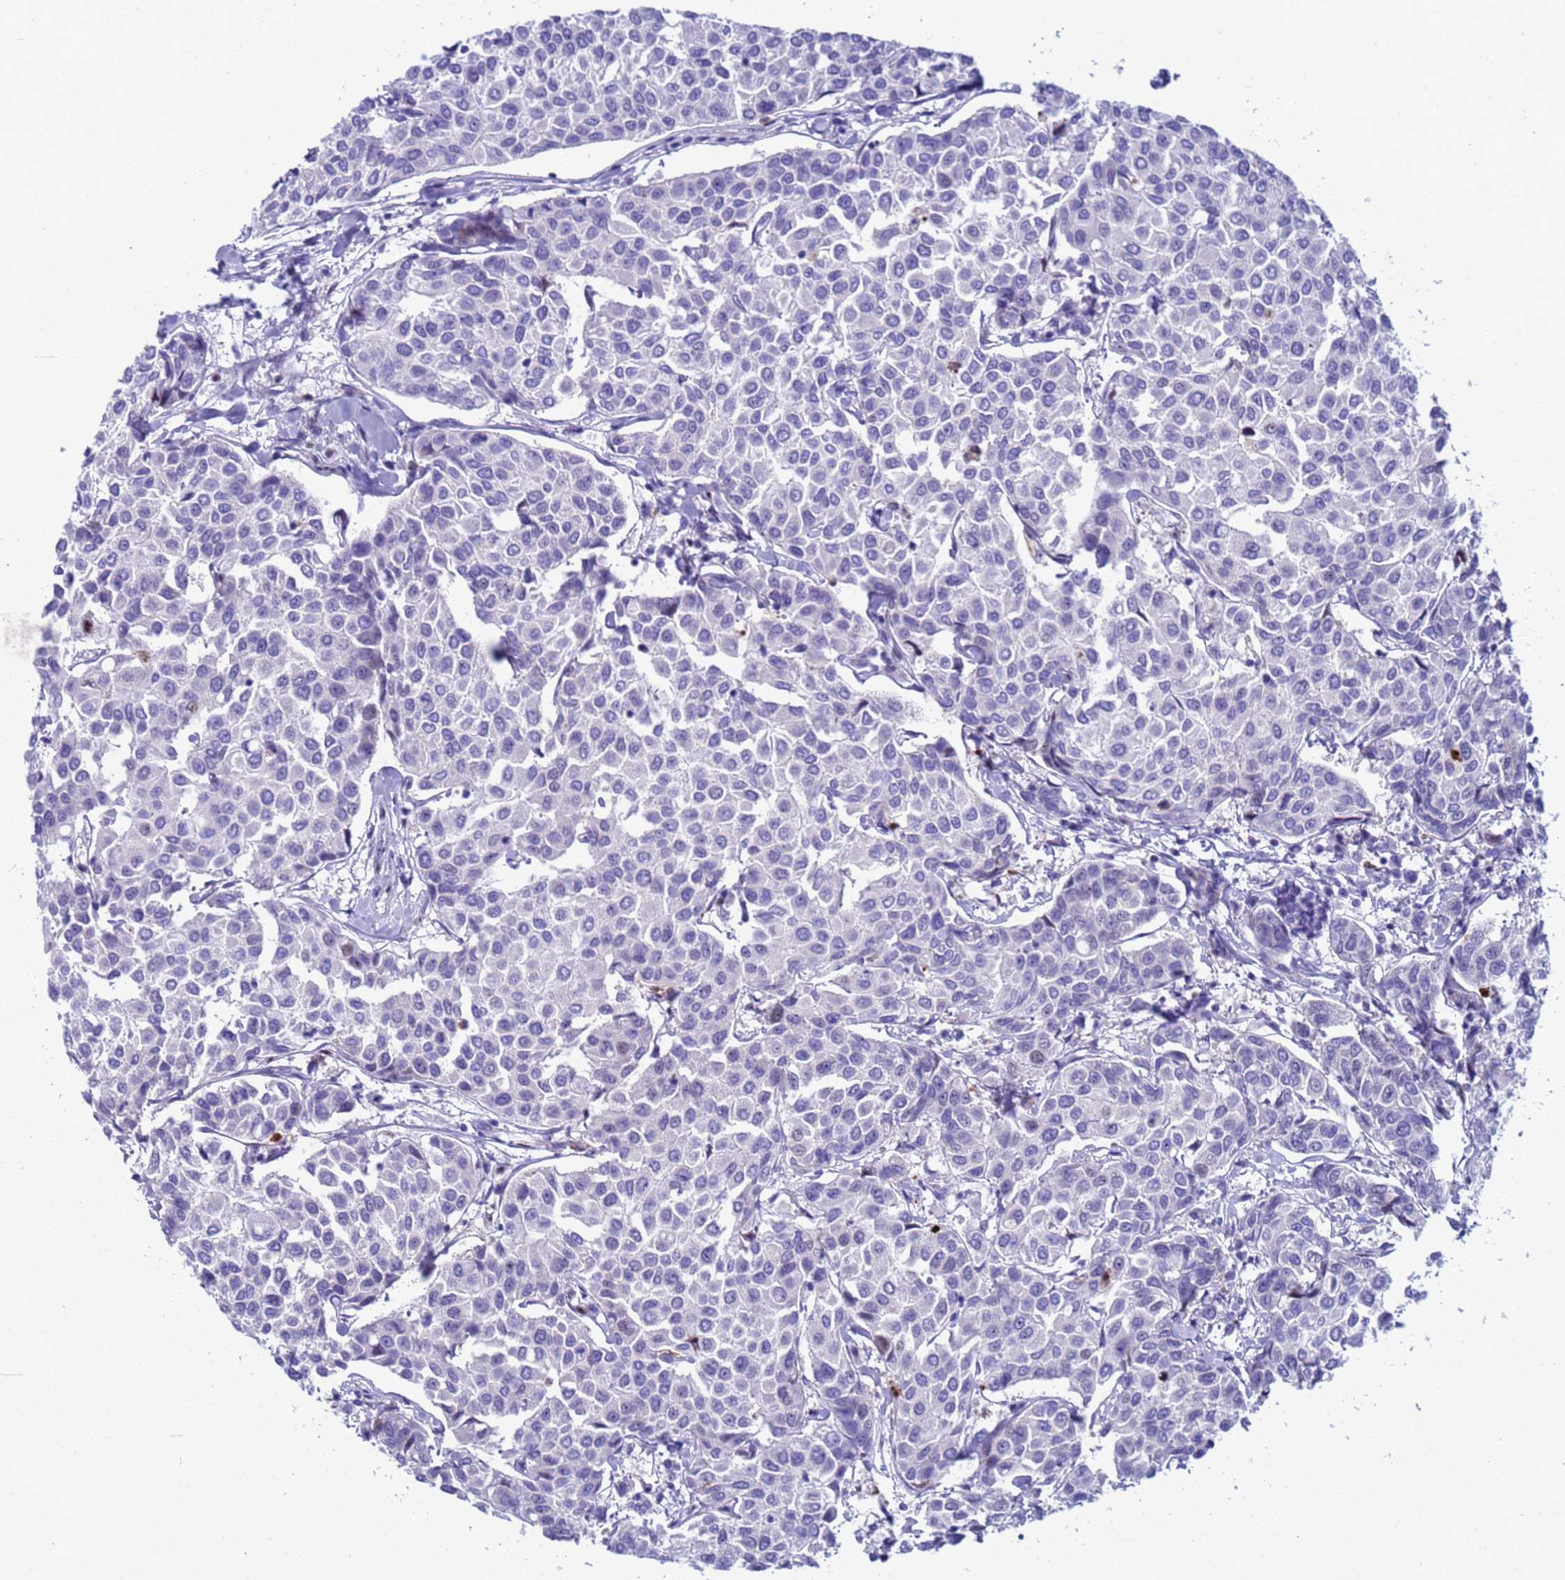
{"staining": {"intensity": "negative", "quantity": "none", "location": "none"}, "tissue": "breast cancer", "cell_type": "Tumor cells", "image_type": "cancer", "snomed": [{"axis": "morphology", "description": "Duct carcinoma"}, {"axis": "topography", "description": "Breast"}], "caption": "Immunohistochemical staining of breast cancer exhibits no significant staining in tumor cells.", "gene": "POP5", "patient": {"sex": "female", "age": 55}}